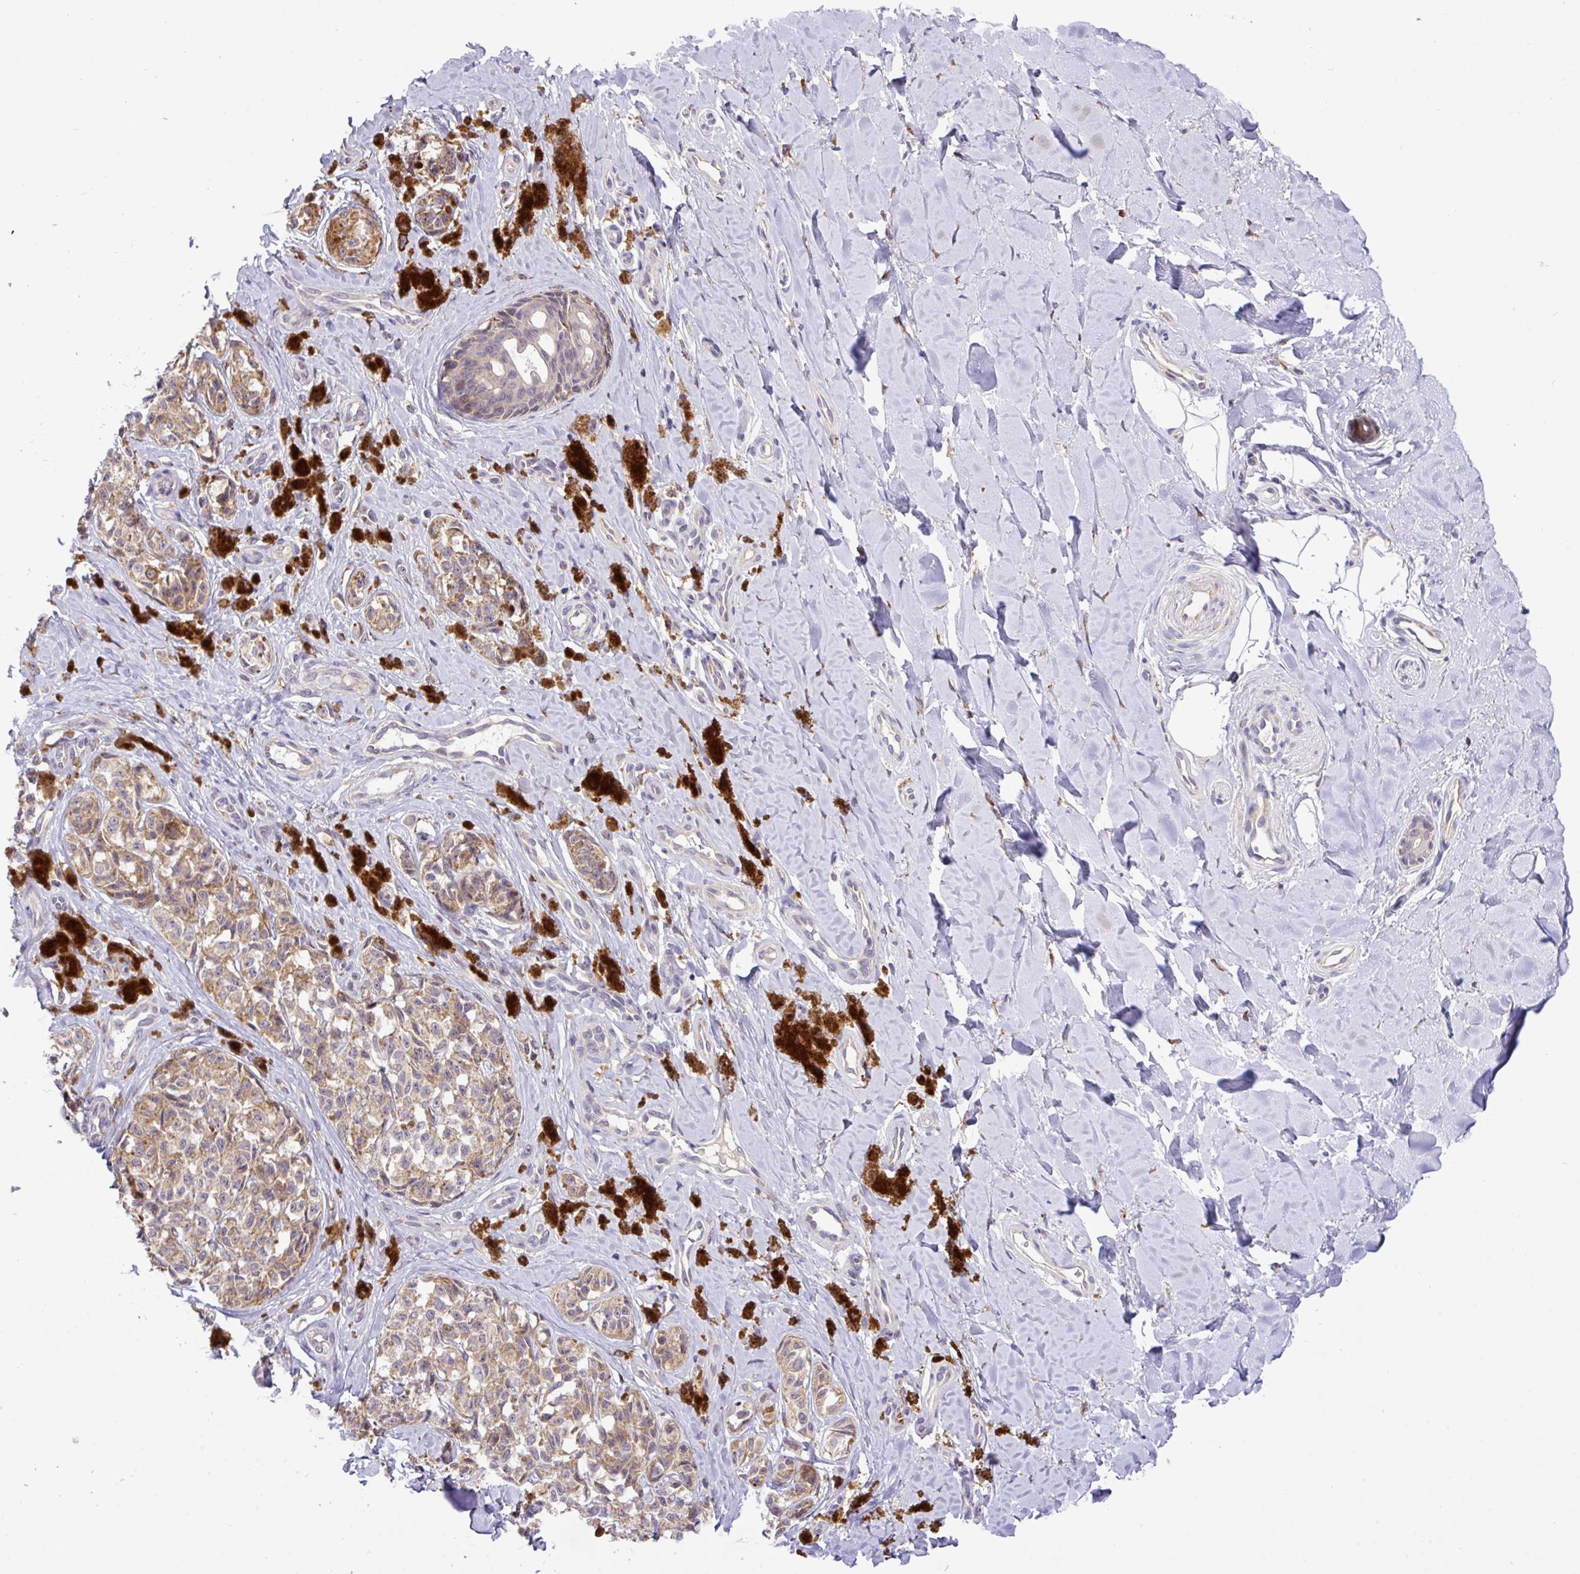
{"staining": {"intensity": "weak", "quantity": "25%-75%", "location": "cytoplasmic/membranous"}, "tissue": "melanoma", "cell_type": "Tumor cells", "image_type": "cancer", "snomed": [{"axis": "morphology", "description": "Malignant melanoma, NOS"}, {"axis": "topography", "description": "Skin"}], "caption": "A low amount of weak cytoplasmic/membranous staining is appreciated in about 25%-75% of tumor cells in malignant melanoma tissue. (brown staining indicates protein expression, while blue staining denotes nuclei).", "gene": "TM2D2", "patient": {"sex": "female", "age": 65}}